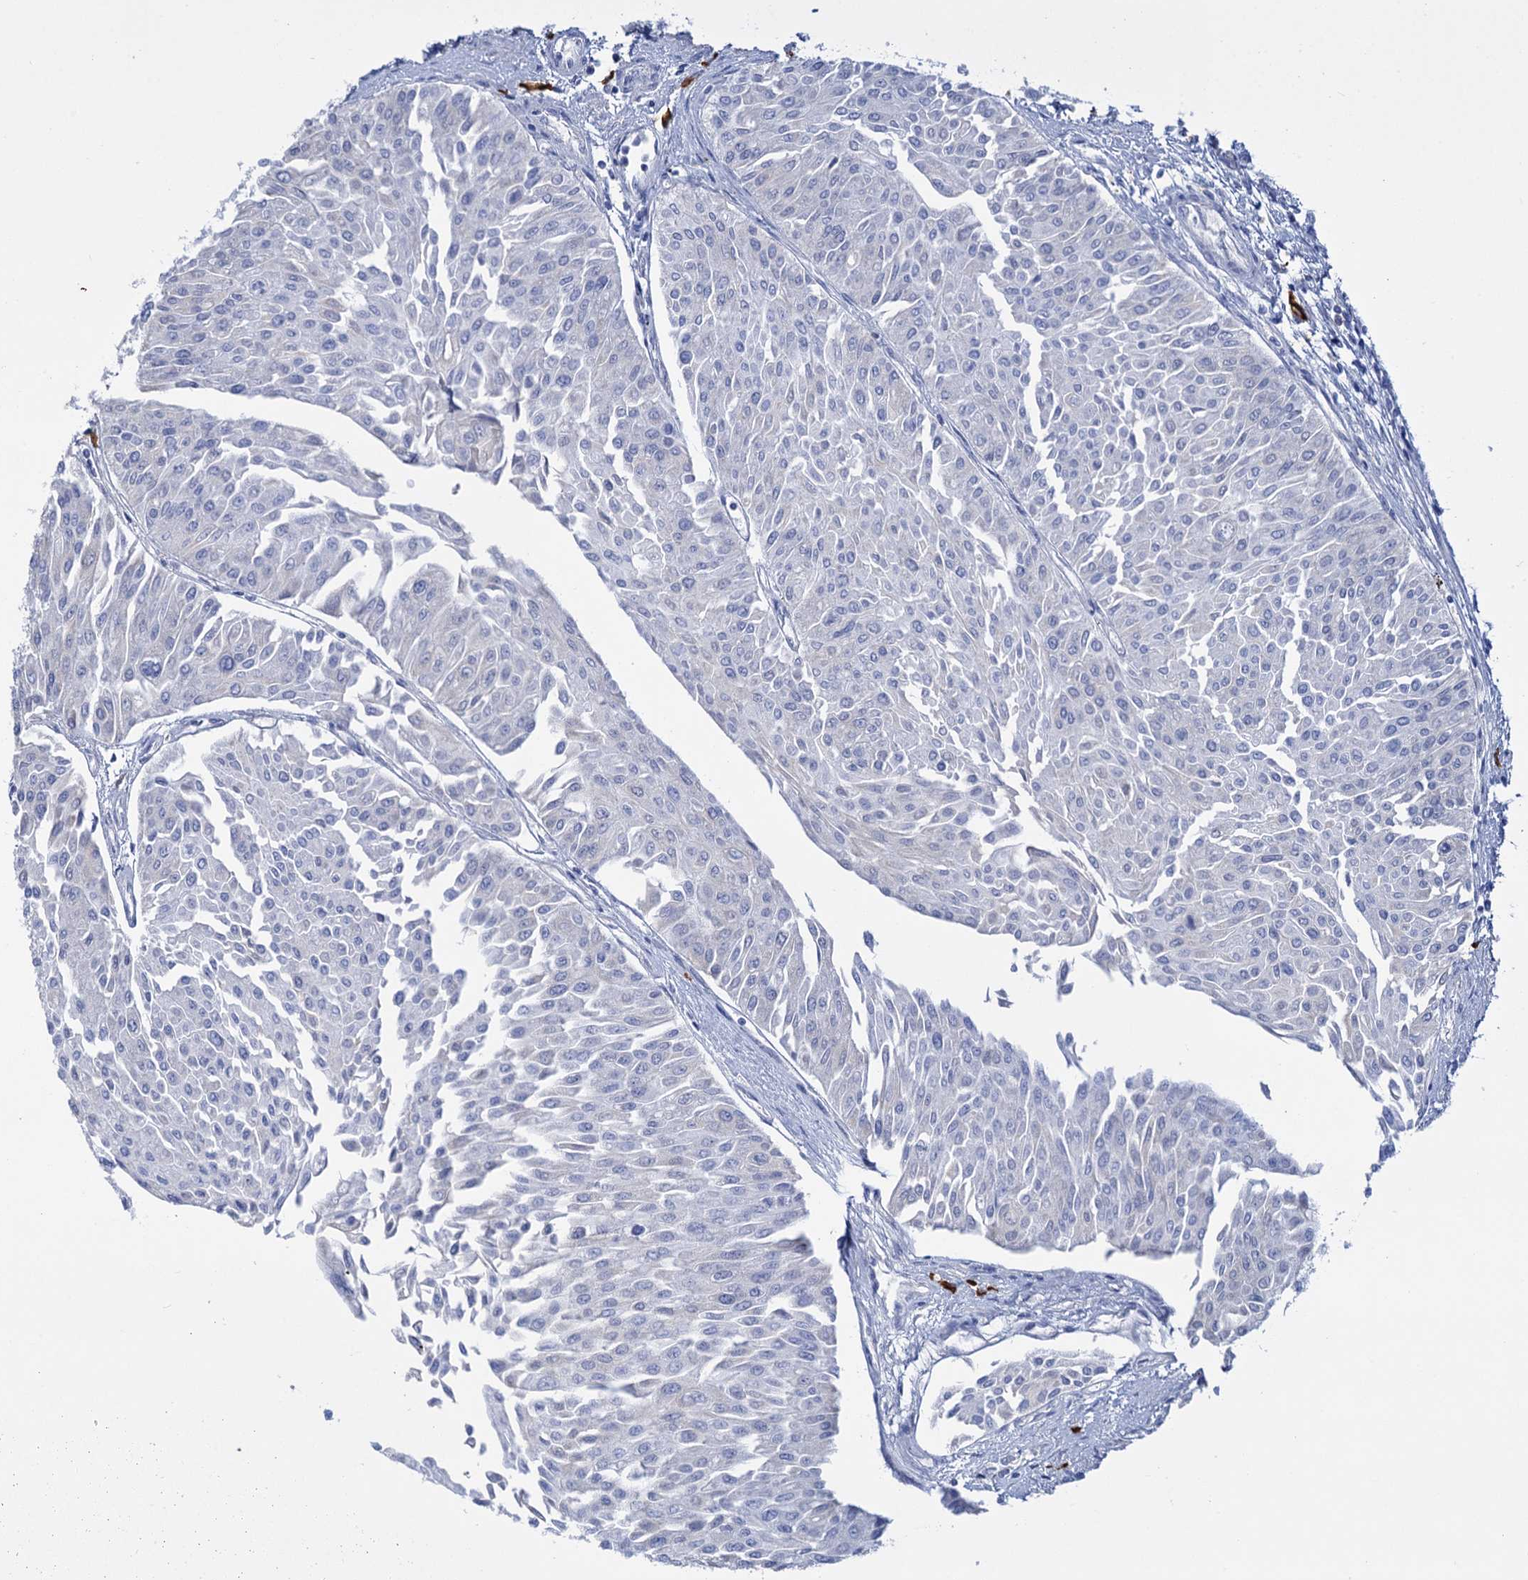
{"staining": {"intensity": "negative", "quantity": "none", "location": "none"}, "tissue": "urothelial cancer", "cell_type": "Tumor cells", "image_type": "cancer", "snomed": [{"axis": "morphology", "description": "Urothelial carcinoma, Low grade"}, {"axis": "topography", "description": "Urinary bladder"}], "caption": "High power microscopy histopathology image of an IHC photomicrograph of urothelial cancer, revealing no significant expression in tumor cells.", "gene": "FBXW12", "patient": {"sex": "male", "age": 67}}